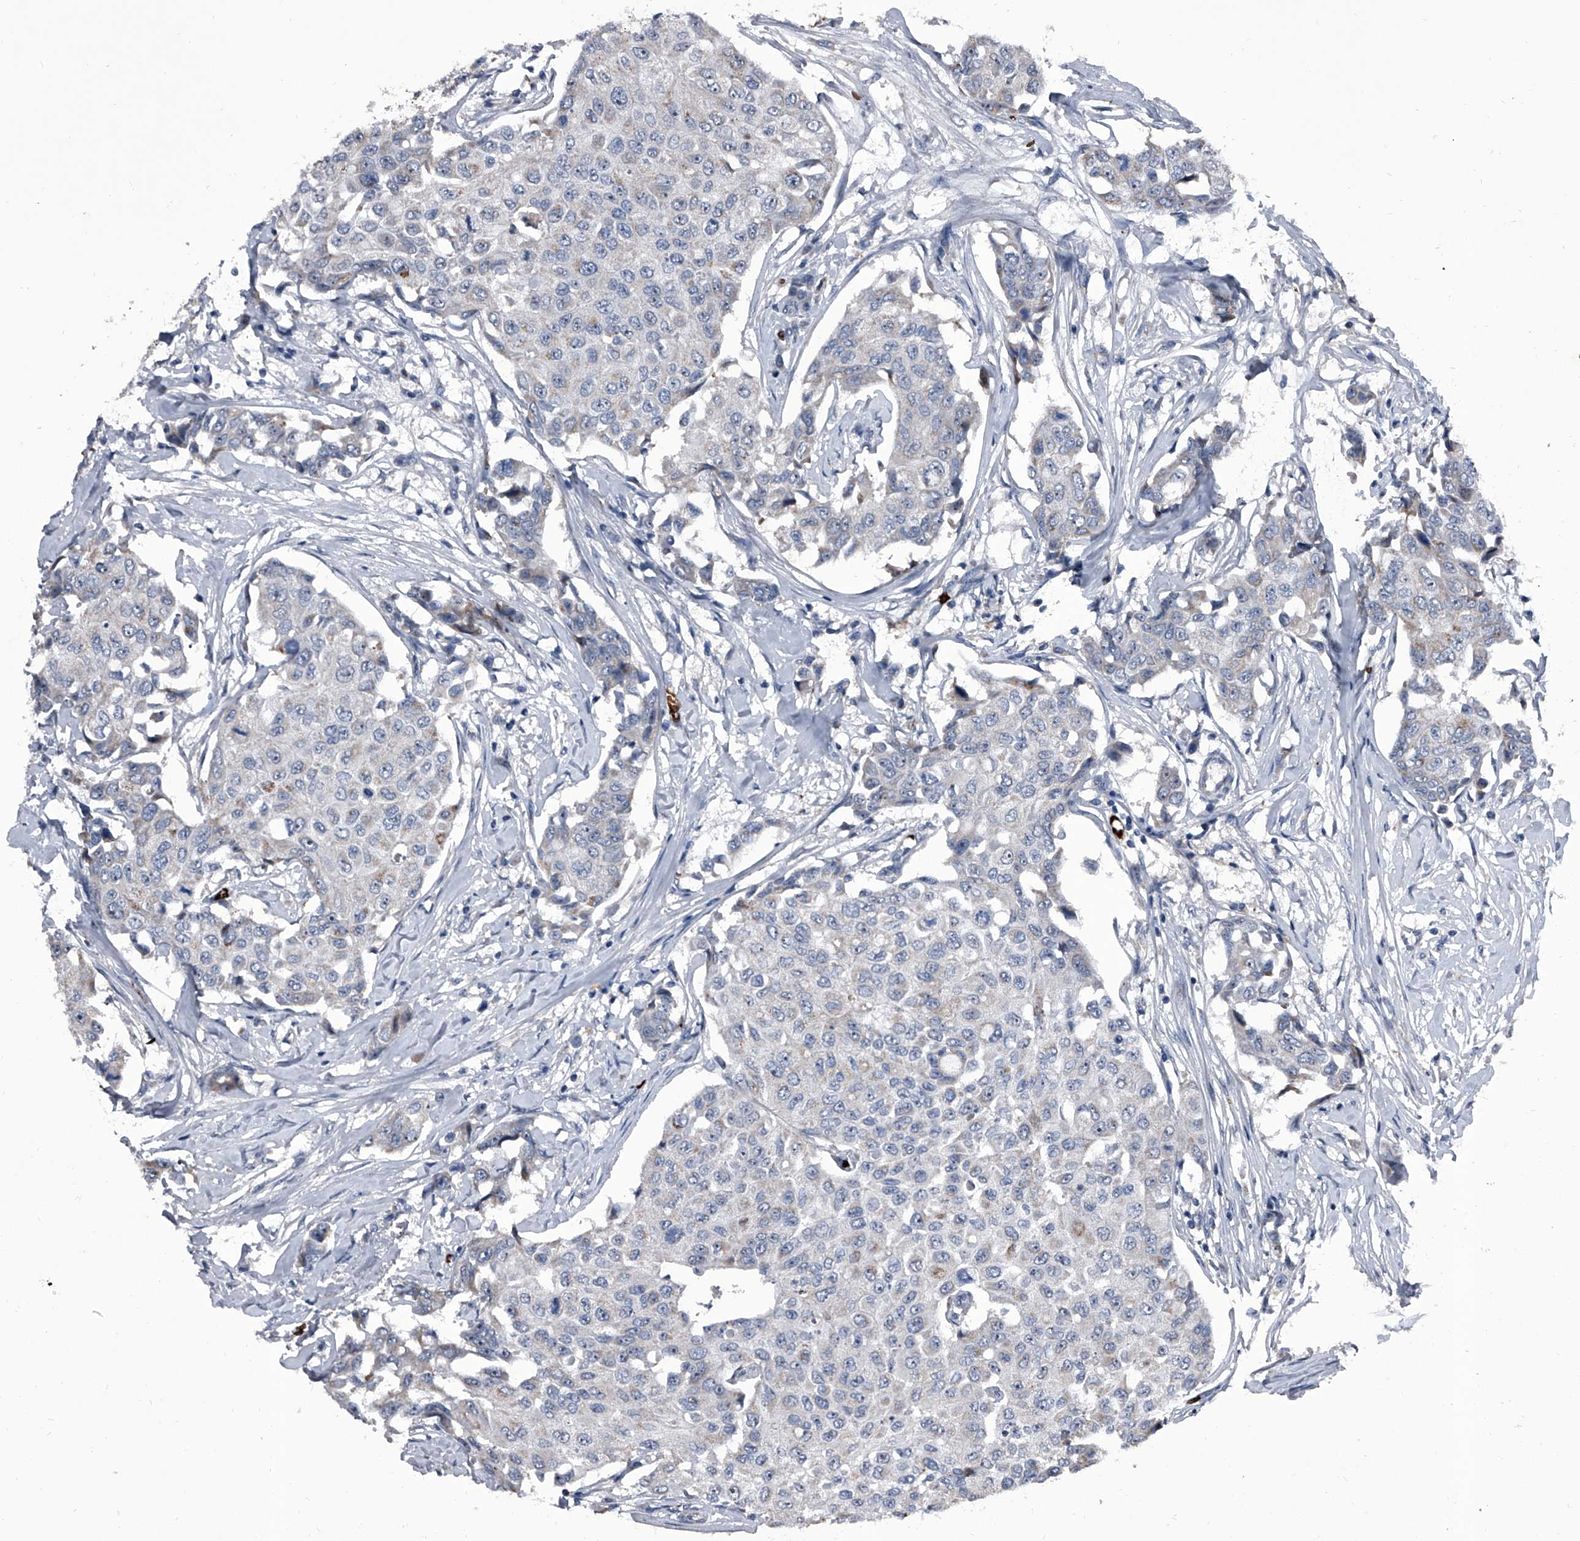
{"staining": {"intensity": "negative", "quantity": "none", "location": "none"}, "tissue": "breast cancer", "cell_type": "Tumor cells", "image_type": "cancer", "snomed": [{"axis": "morphology", "description": "Duct carcinoma"}, {"axis": "topography", "description": "Breast"}], "caption": "Immunohistochemistry micrograph of neoplastic tissue: human breast infiltrating ductal carcinoma stained with DAB (3,3'-diaminobenzidine) demonstrates no significant protein positivity in tumor cells.", "gene": "CEP85L", "patient": {"sex": "female", "age": 80}}